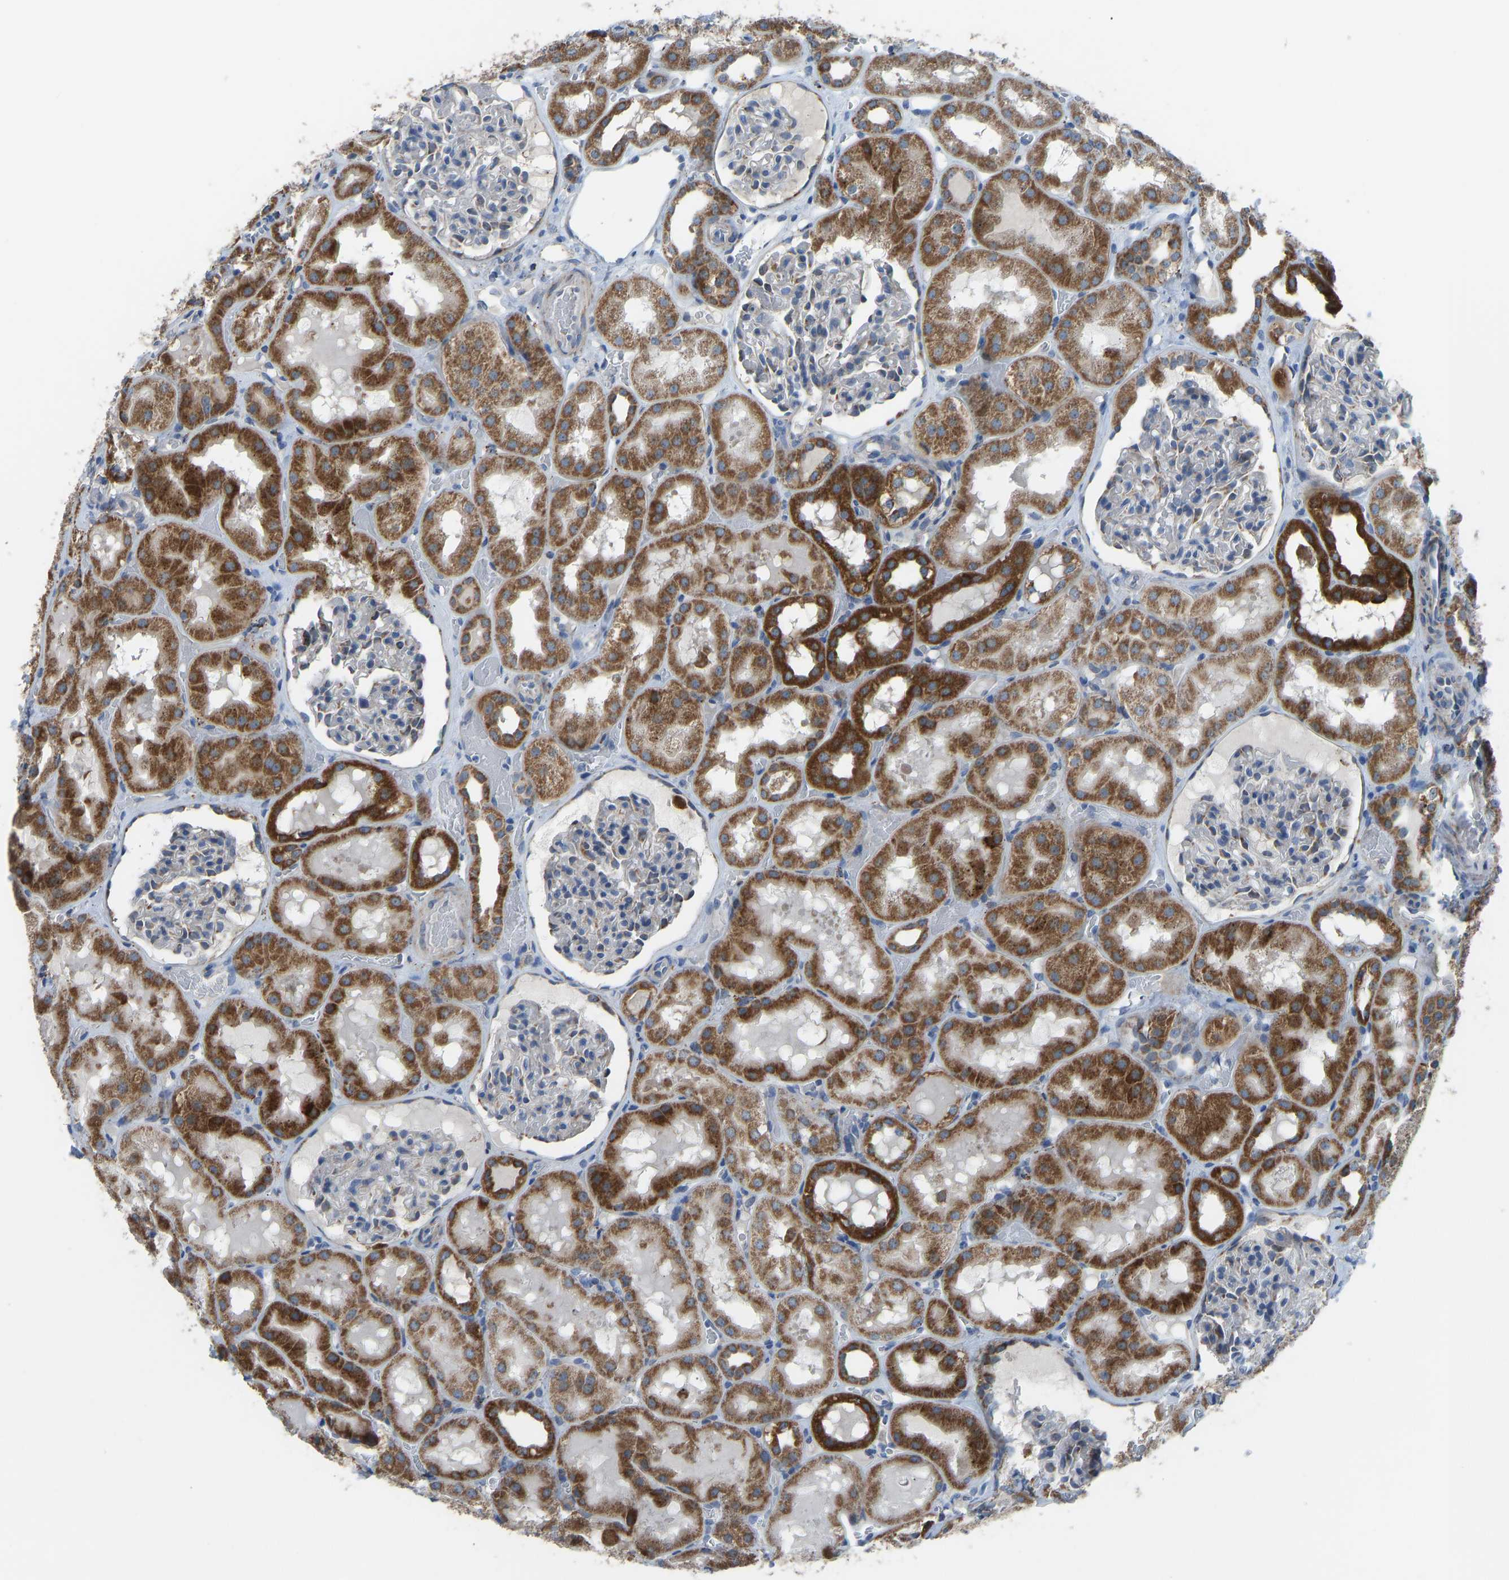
{"staining": {"intensity": "negative", "quantity": "none", "location": "none"}, "tissue": "kidney", "cell_type": "Cells in glomeruli", "image_type": "normal", "snomed": [{"axis": "morphology", "description": "Normal tissue, NOS"}, {"axis": "topography", "description": "Kidney"}, {"axis": "topography", "description": "Urinary bladder"}], "caption": "This is a histopathology image of IHC staining of unremarkable kidney, which shows no positivity in cells in glomeruli.", "gene": "SMIM20", "patient": {"sex": "male", "age": 16}}